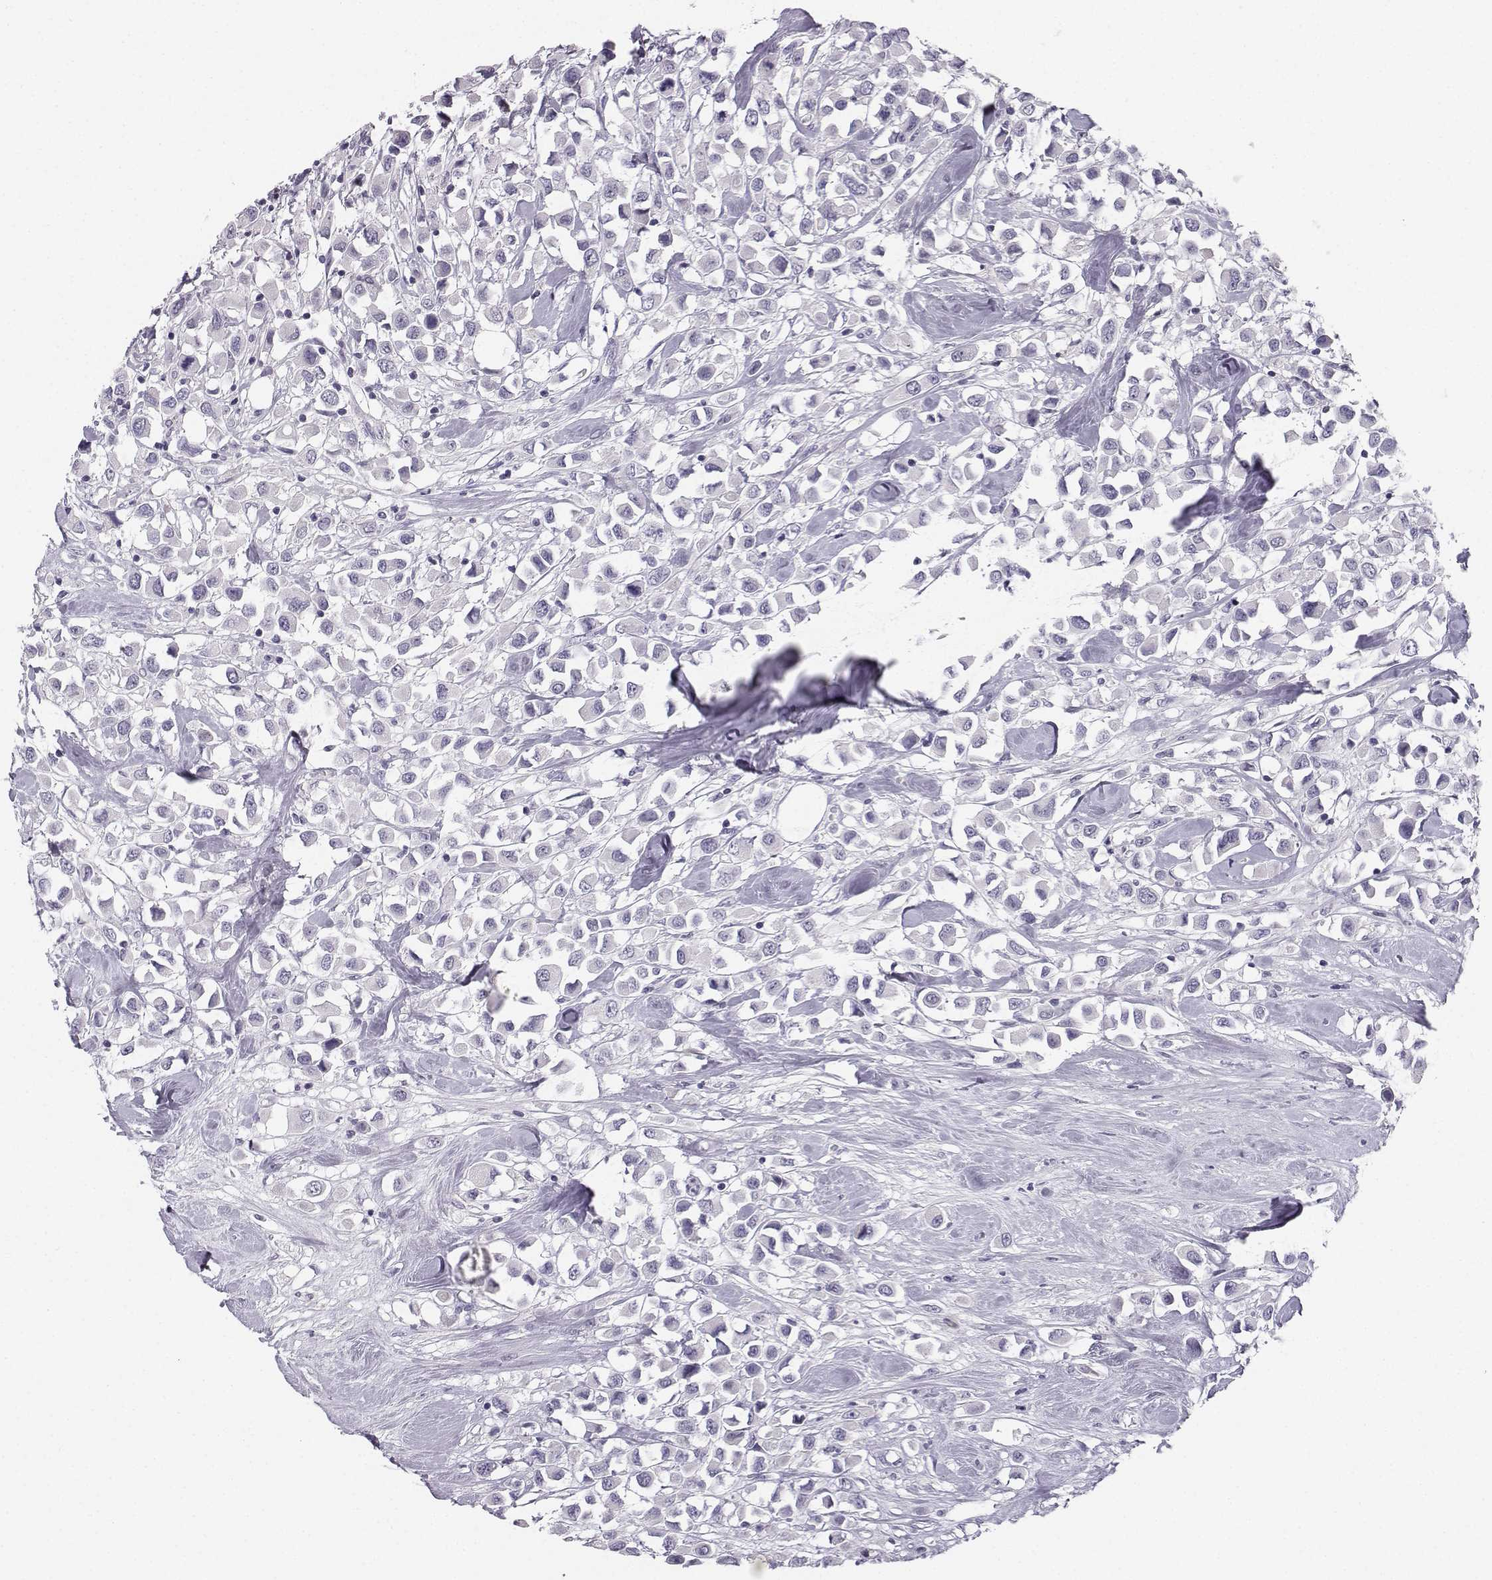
{"staining": {"intensity": "negative", "quantity": "none", "location": "none"}, "tissue": "breast cancer", "cell_type": "Tumor cells", "image_type": "cancer", "snomed": [{"axis": "morphology", "description": "Duct carcinoma"}, {"axis": "topography", "description": "Breast"}], "caption": "This image is of breast cancer (invasive ductal carcinoma) stained with IHC to label a protein in brown with the nuclei are counter-stained blue. There is no expression in tumor cells. (DAB (3,3'-diaminobenzidine) immunohistochemistry (IHC) visualized using brightfield microscopy, high magnification).", "gene": "SYCE1", "patient": {"sex": "female", "age": 61}}